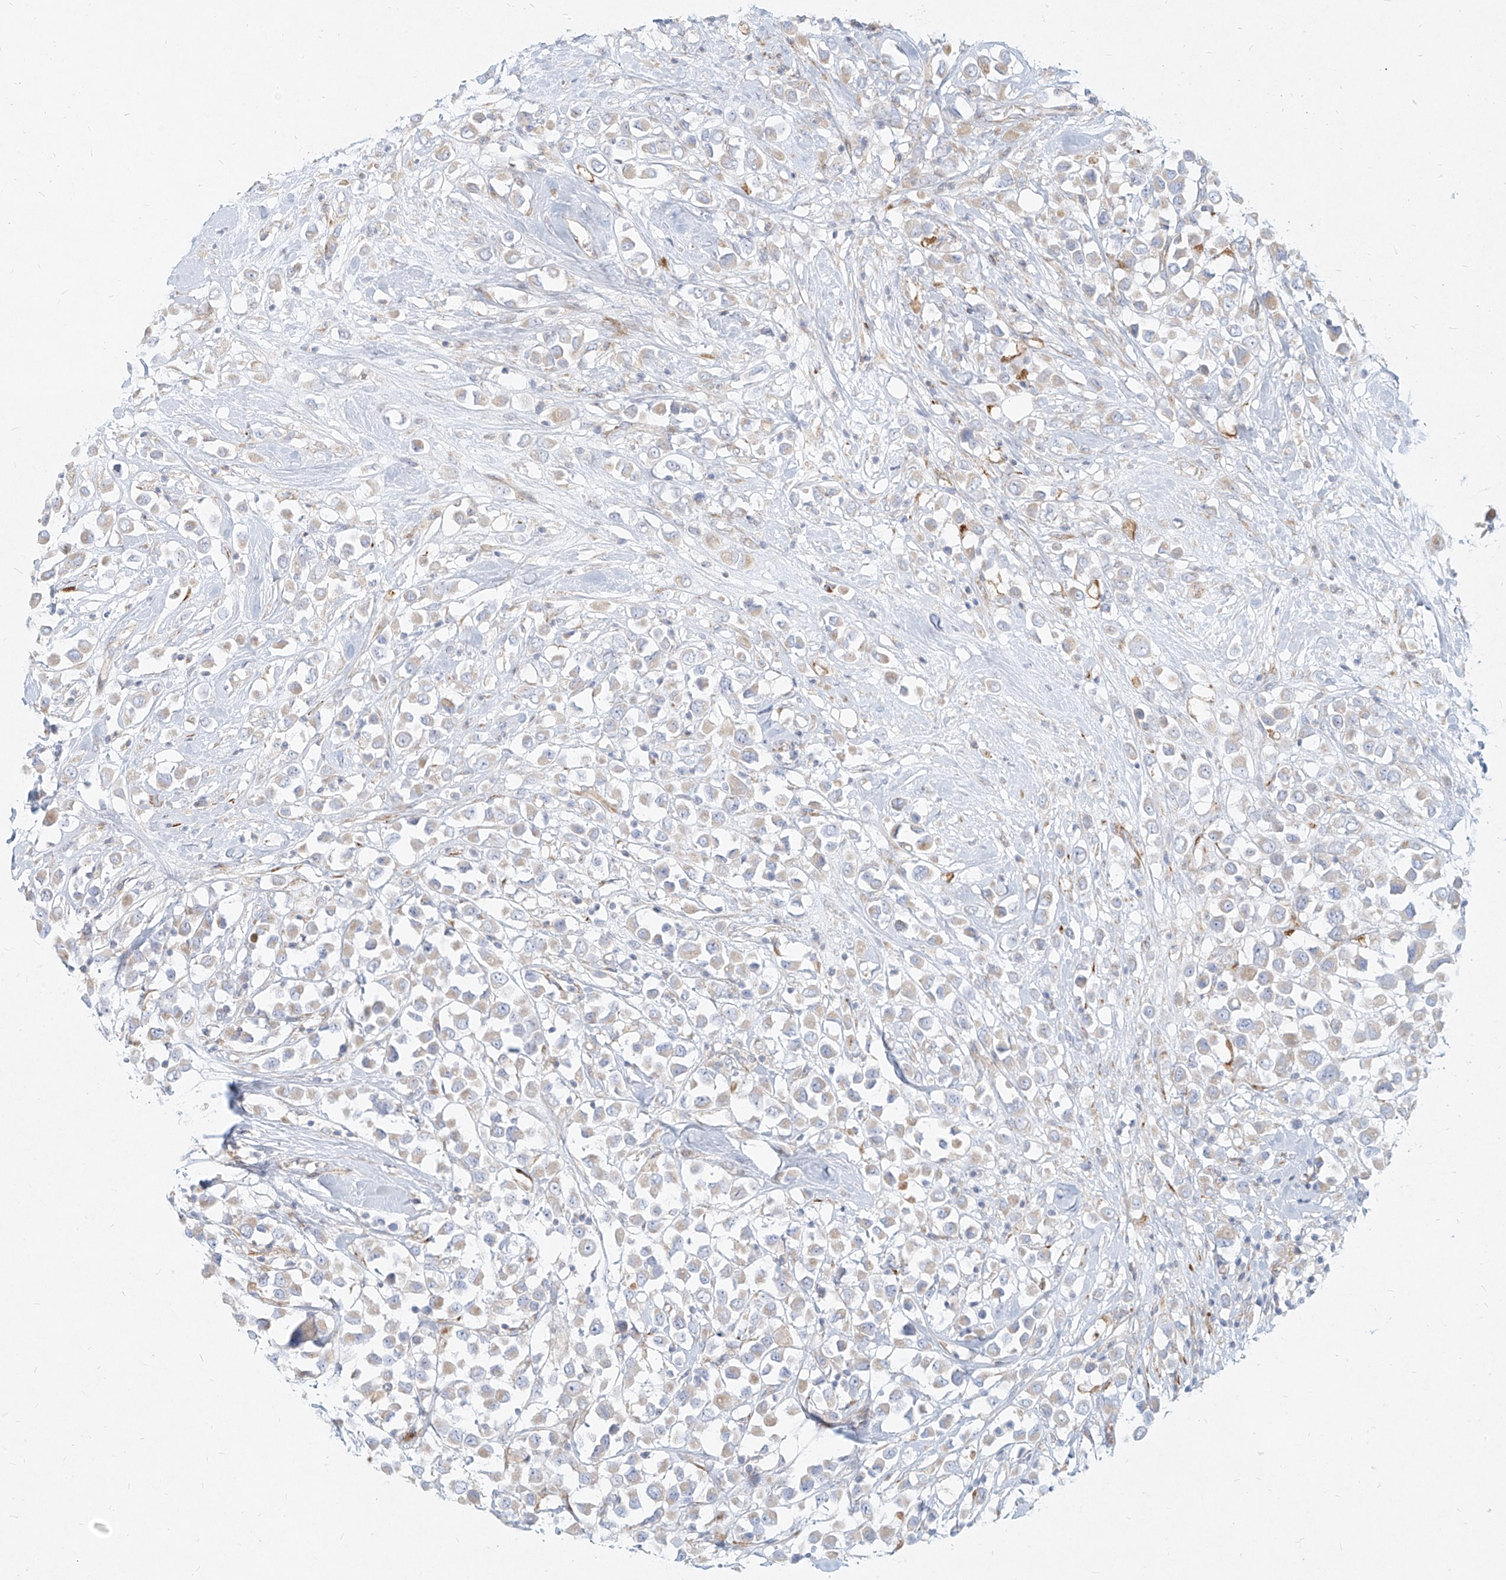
{"staining": {"intensity": "negative", "quantity": "none", "location": "none"}, "tissue": "breast cancer", "cell_type": "Tumor cells", "image_type": "cancer", "snomed": [{"axis": "morphology", "description": "Duct carcinoma"}, {"axis": "topography", "description": "Breast"}], "caption": "IHC micrograph of infiltrating ductal carcinoma (breast) stained for a protein (brown), which displays no staining in tumor cells.", "gene": "MTX2", "patient": {"sex": "female", "age": 61}}